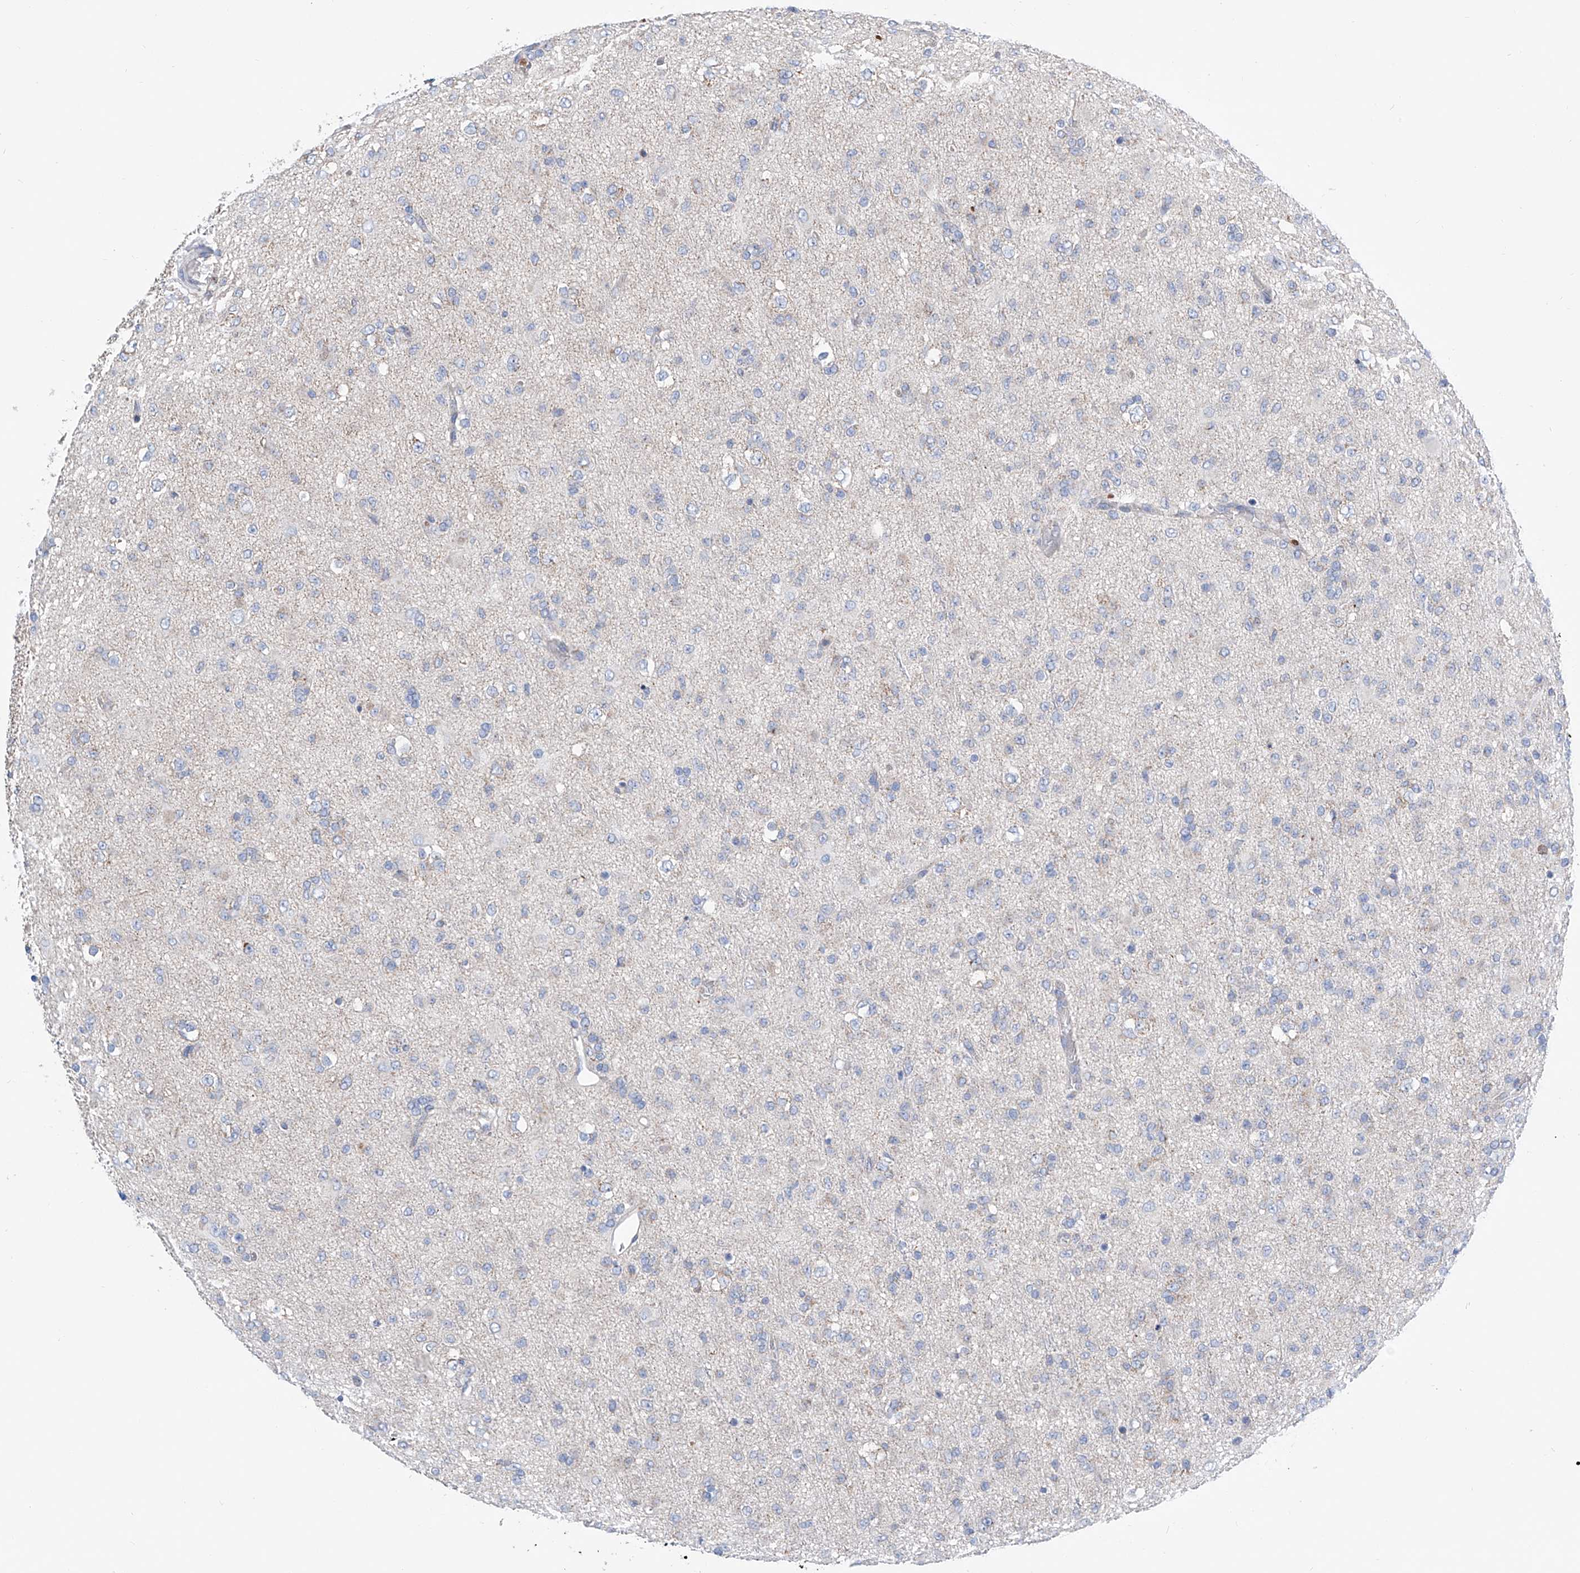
{"staining": {"intensity": "negative", "quantity": "none", "location": "none"}, "tissue": "glioma", "cell_type": "Tumor cells", "image_type": "cancer", "snomed": [{"axis": "morphology", "description": "Glioma, malignant, Low grade"}, {"axis": "topography", "description": "Brain"}], "caption": "Immunohistochemistry of glioma demonstrates no staining in tumor cells. (DAB IHC visualized using brightfield microscopy, high magnification).", "gene": "MAD2L1", "patient": {"sex": "male", "age": 65}}